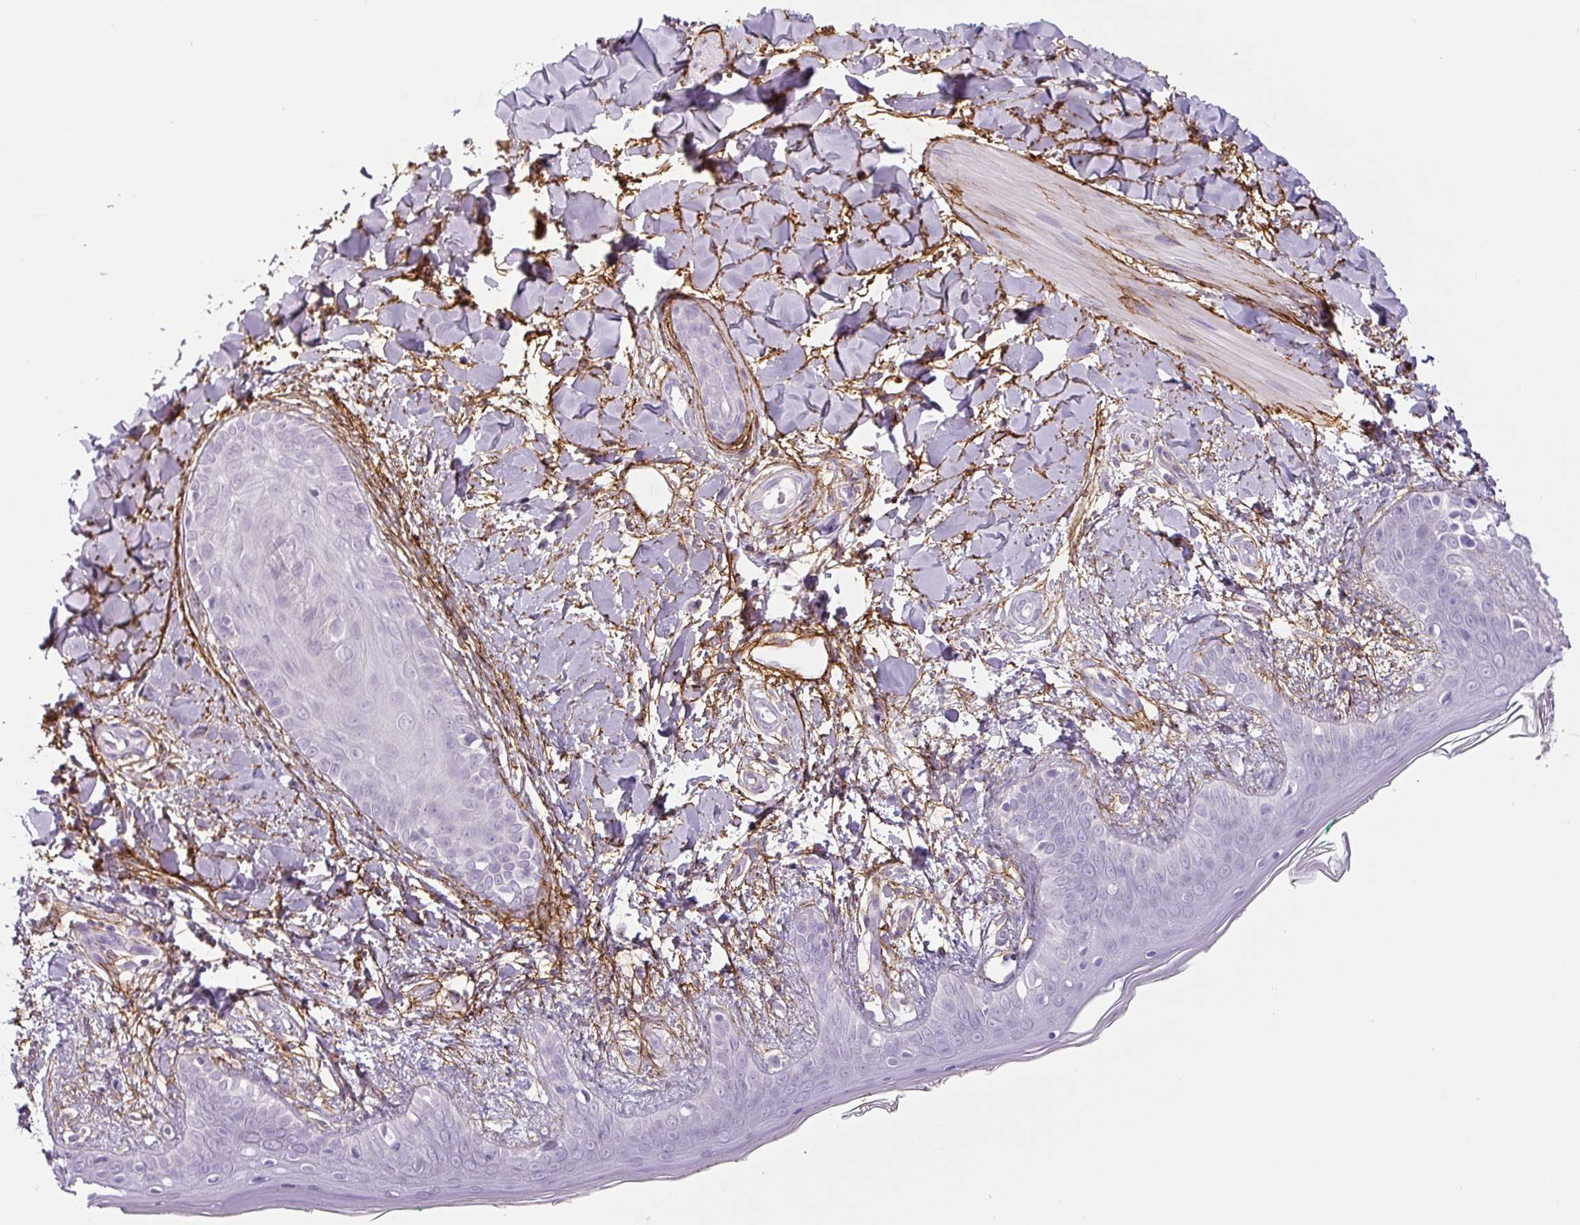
{"staining": {"intensity": "strong", "quantity": ">75%", "location": "cytoplasmic/membranous"}, "tissue": "skin", "cell_type": "Fibroblasts", "image_type": "normal", "snomed": [{"axis": "morphology", "description": "Normal tissue, NOS"}, {"axis": "topography", "description": "Skin"}], "caption": "A high amount of strong cytoplasmic/membranous positivity is seen in about >75% of fibroblasts in benign skin. (DAB (3,3'-diaminobenzidine) IHC, brown staining for protein, blue staining for nuclei).", "gene": "FBN1", "patient": {"sex": "female", "age": 34}}